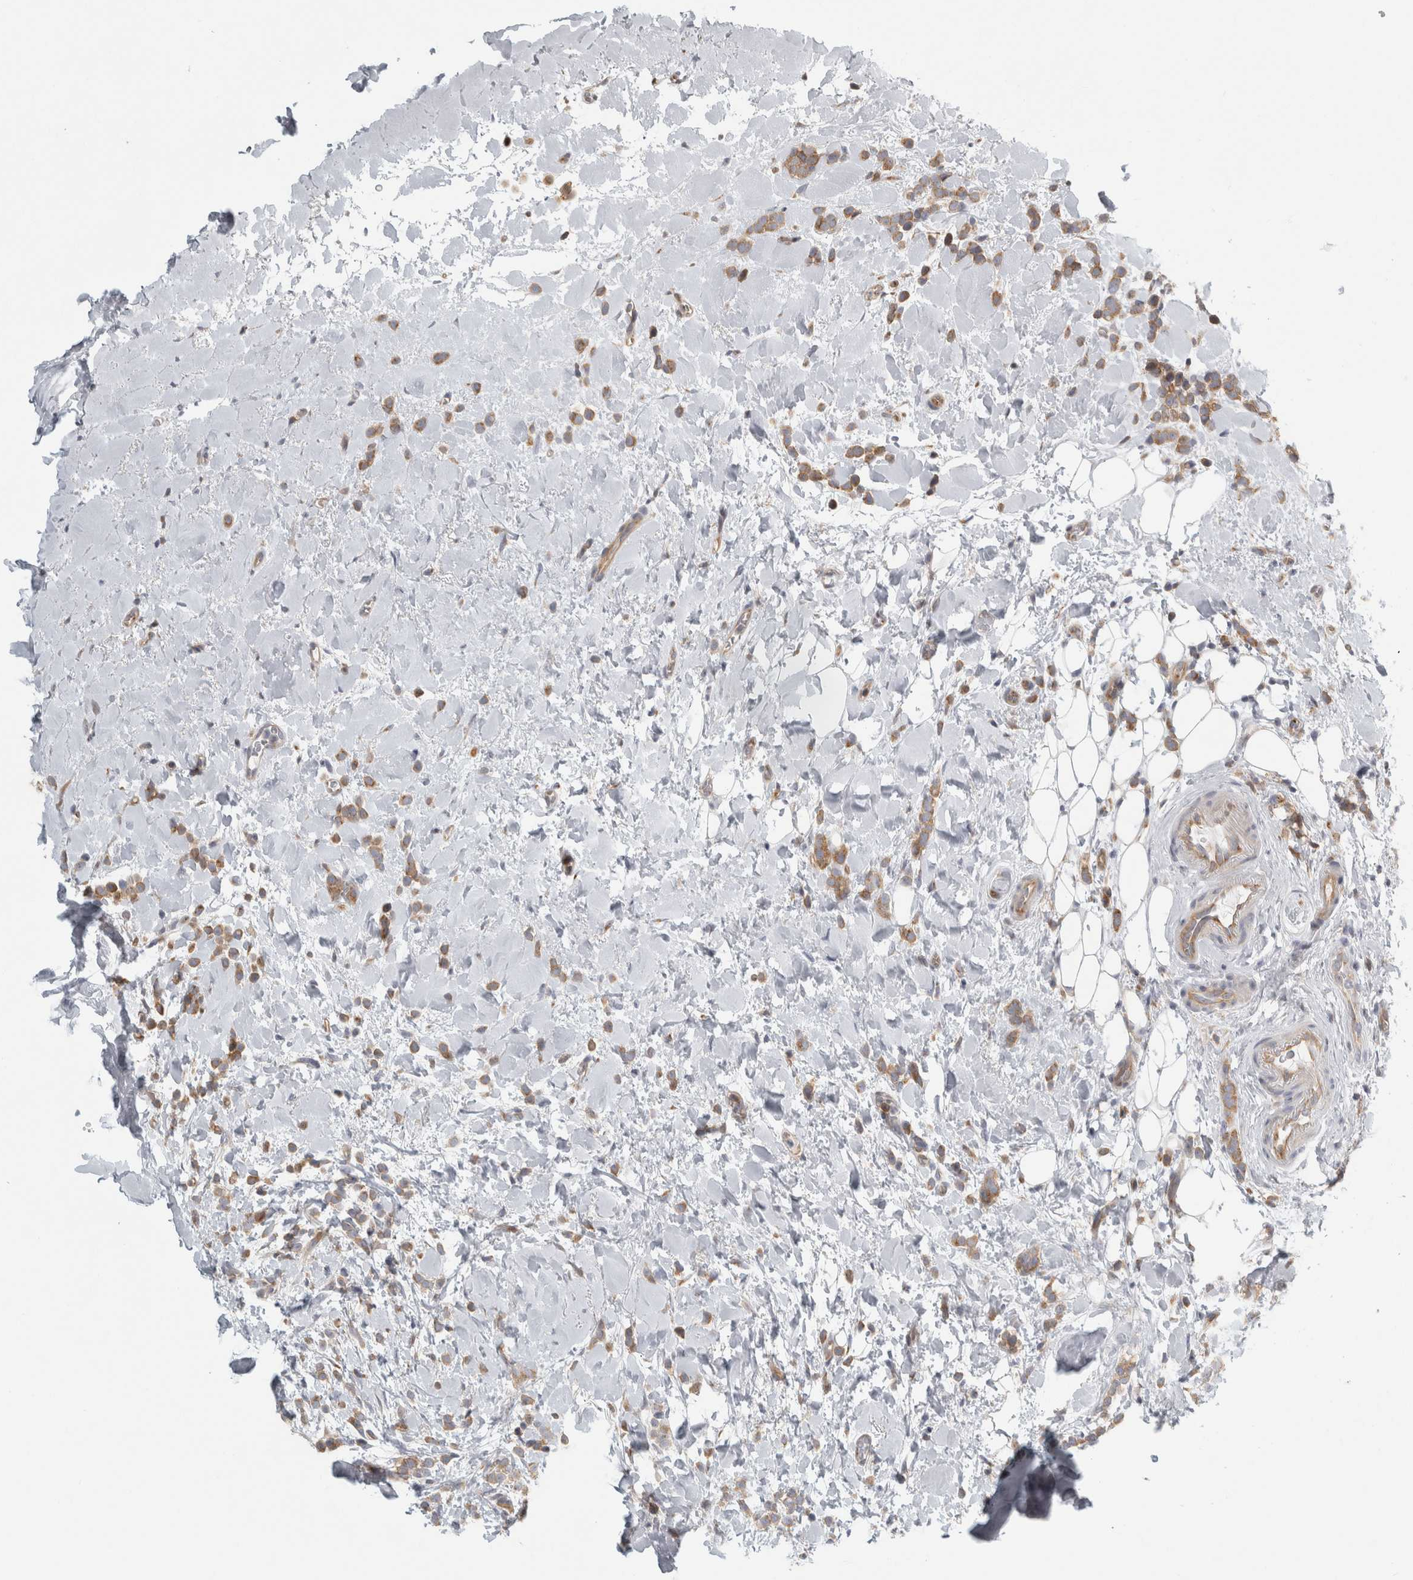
{"staining": {"intensity": "moderate", "quantity": ">75%", "location": "cytoplasmic/membranous"}, "tissue": "breast cancer", "cell_type": "Tumor cells", "image_type": "cancer", "snomed": [{"axis": "morphology", "description": "Normal tissue, NOS"}, {"axis": "morphology", "description": "Lobular carcinoma"}, {"axis": "topography", "description": "Breast"}], "caption": "Immunohistochemical staining of lobular carcinoma (breast) reveals moderate cytoplasmic/membranous protein positivity in about >75% of tumor cells.", "gene": "PEX6", "patient": {"sex": "female", "age": 50}}